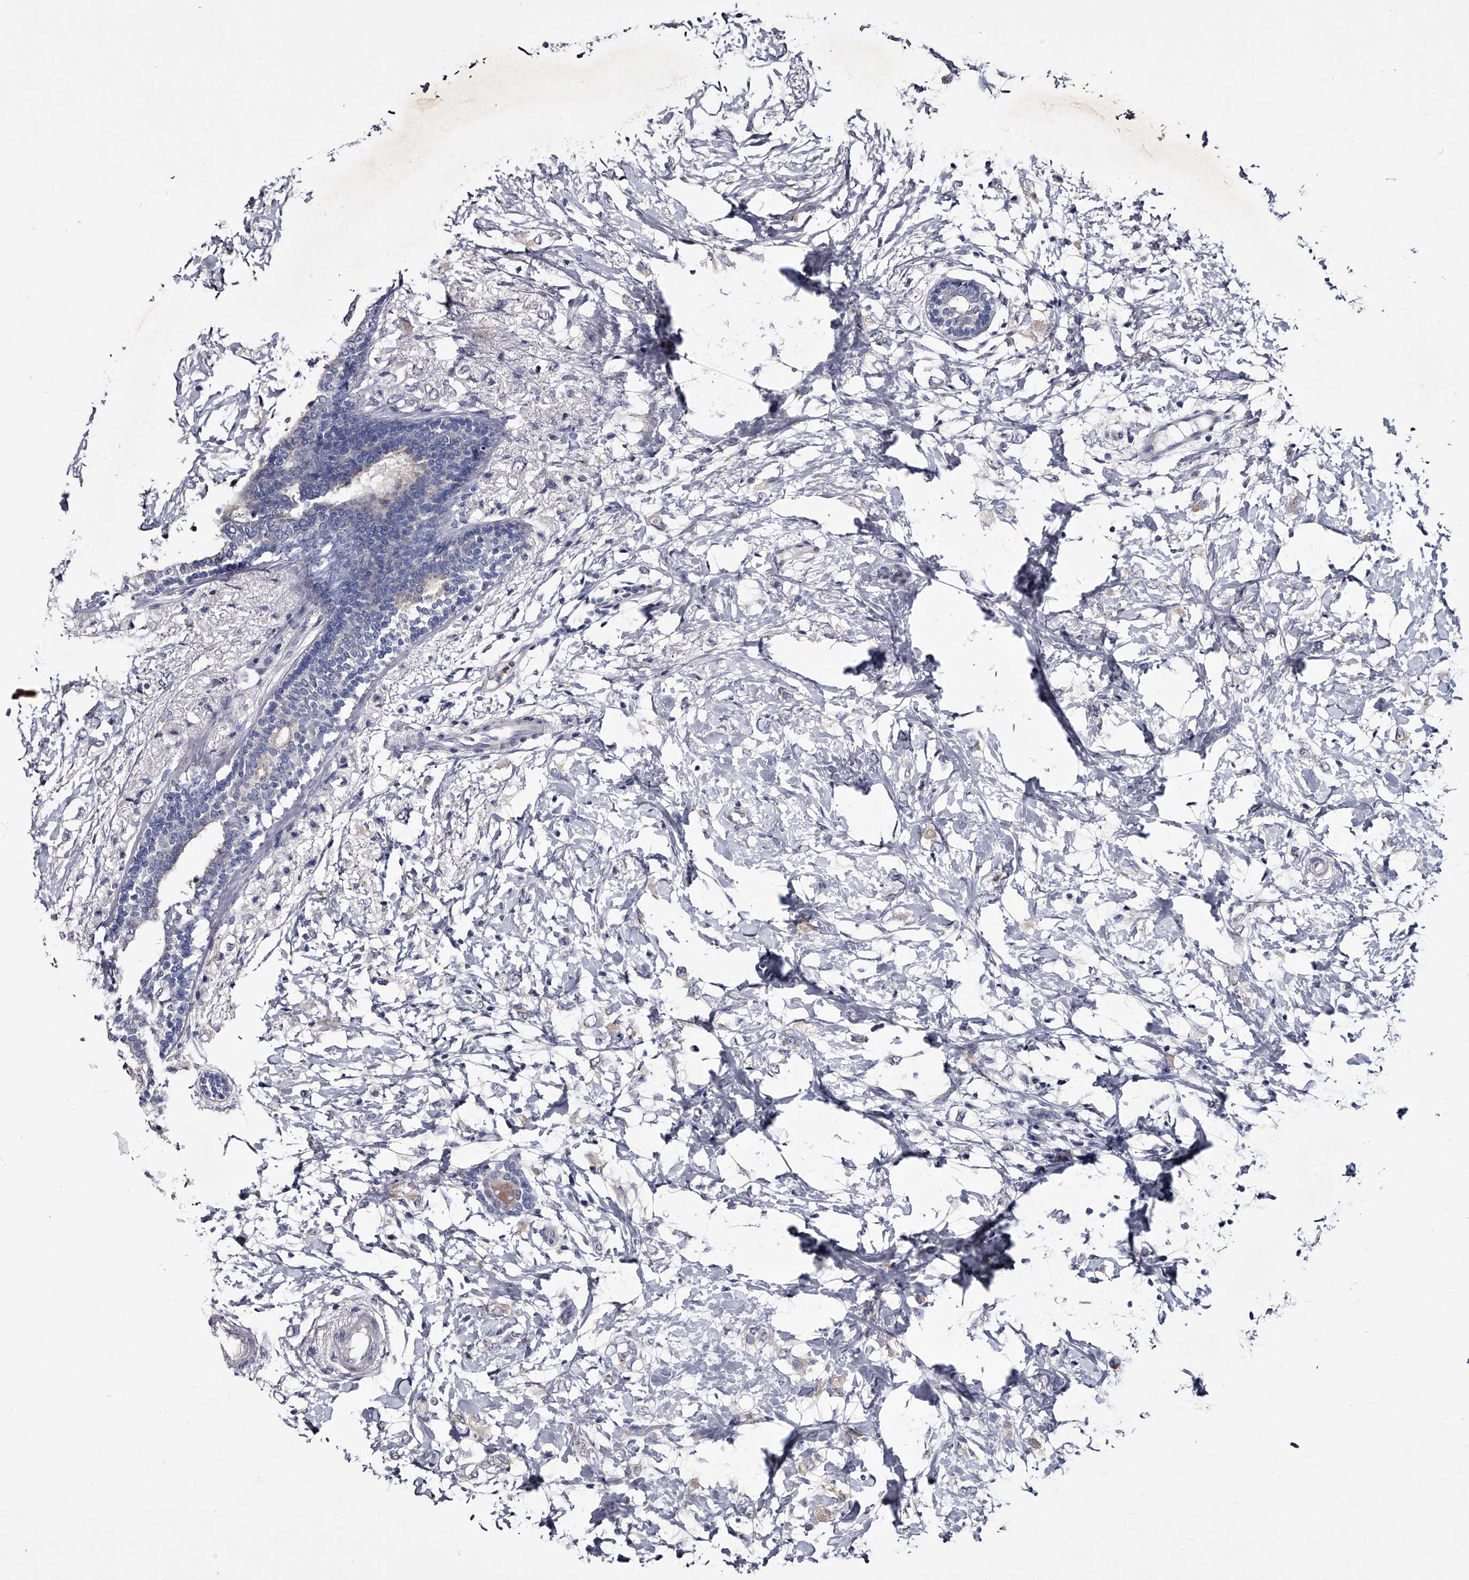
{"staining": {"intensity": "negative", "quantity": "none", "location": "none"}, "tissue": "breast cancer", "cell_type": "Tumor cells", "image_type": "cancer", "snomed": [{"axis": "morphology", "description": "Normal tissue, NOS"}, {"axis": "morphology", "description": "Lobular carcinoma"}, {"axis": "topography", "description": "Breast"}], "caption": "DAB immunohistochemical staining of lobular carcinoma (breast) shows no significant expression in tumor cells.", "gene": "GAPVD1", "patient": {"sex": "female", "age": 47}}